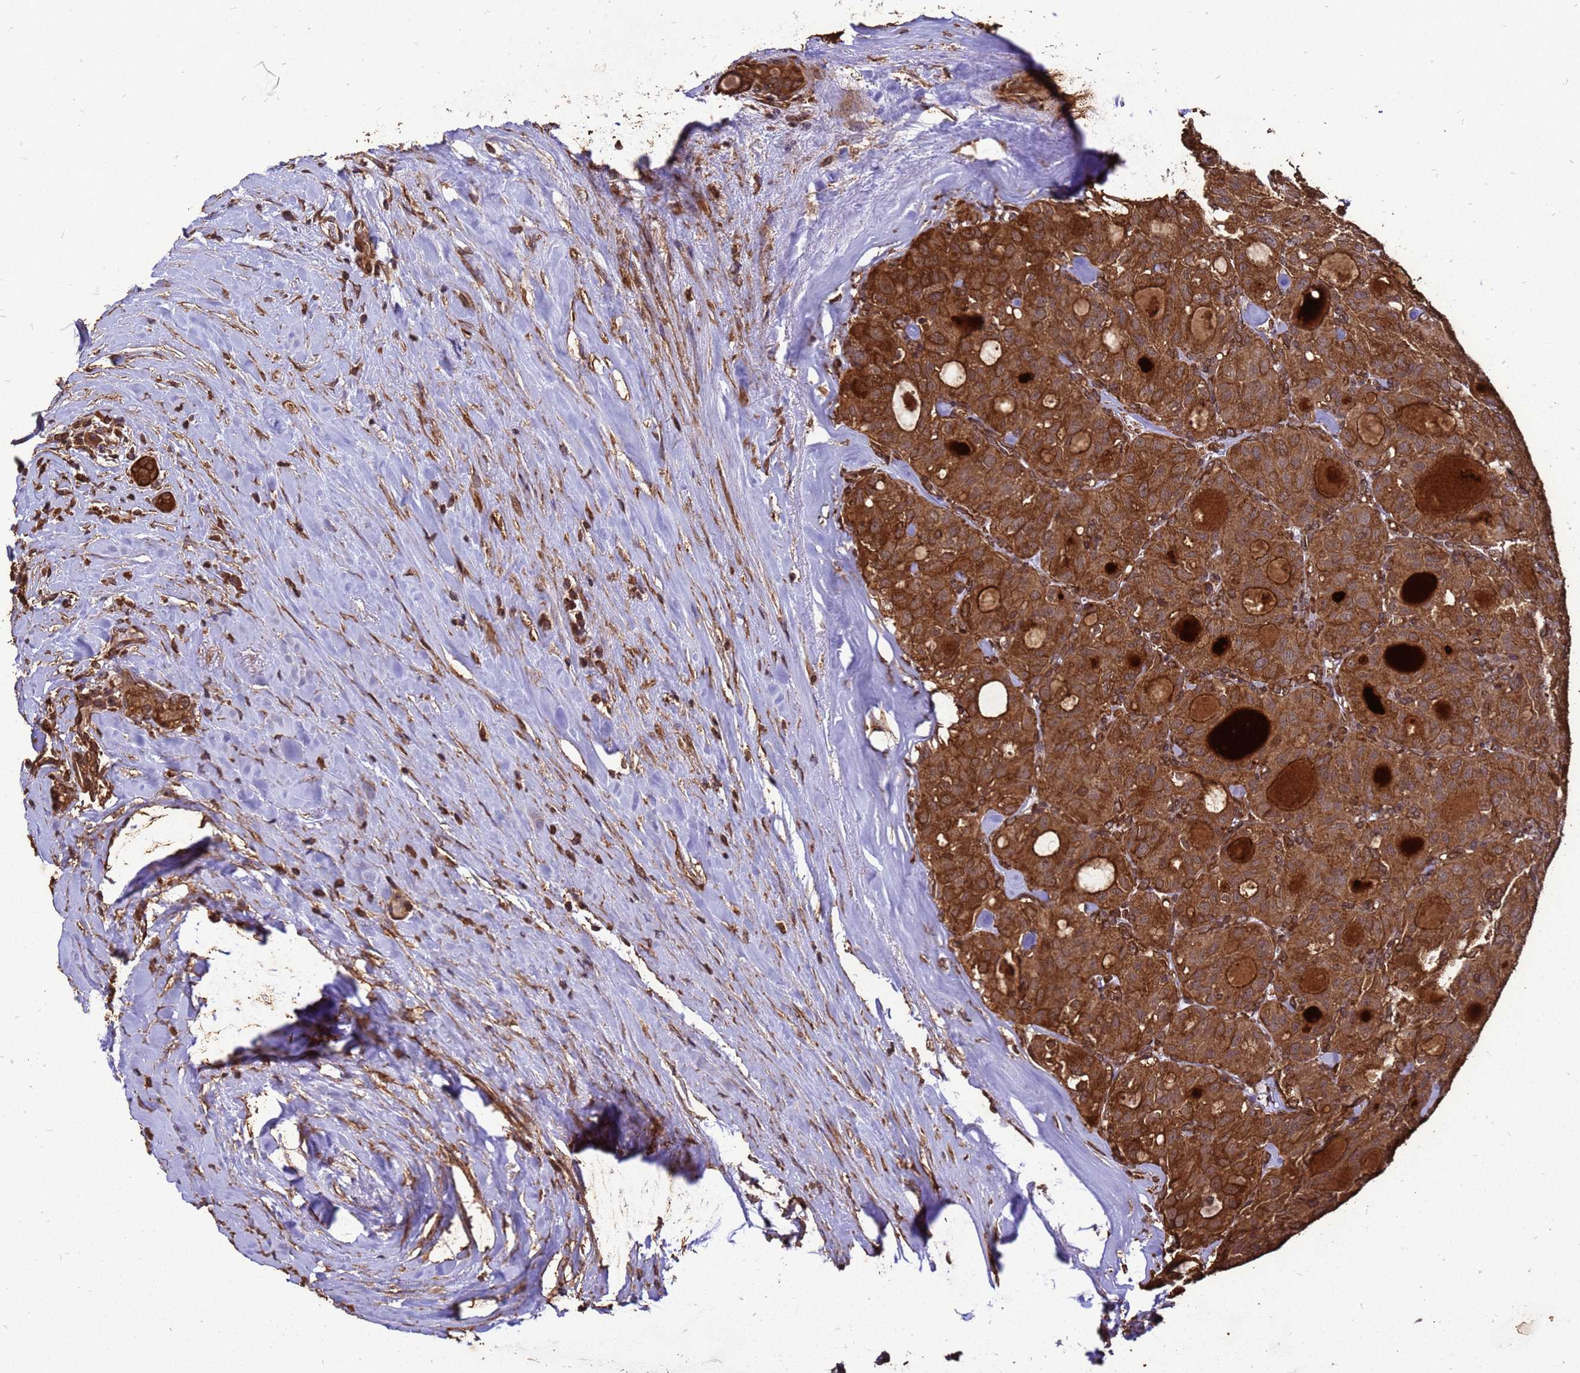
{"staining": {"intensity": "strong", "quantity": ">75%", "location": "cytoplasmic/membranous"}, "tissue": "thyroid cancer", "cell_type": "Tumor cells", "image_type": "cancer", "snomed": [{"axis": "morphology", "description": "Follicular adenoma carcinoma, NOS"}, {"axis": "topography", "description": "Thyroid gland"}], "caption": "Tumor cells reveal high levels of strong cytoplasmic/membranous positivity in approximately >75% of cells in human thyroid cancer (follicular adenoma carcinoma).", "gene": "ZNF618", "patient": {"sex": "male", "age": 75}}